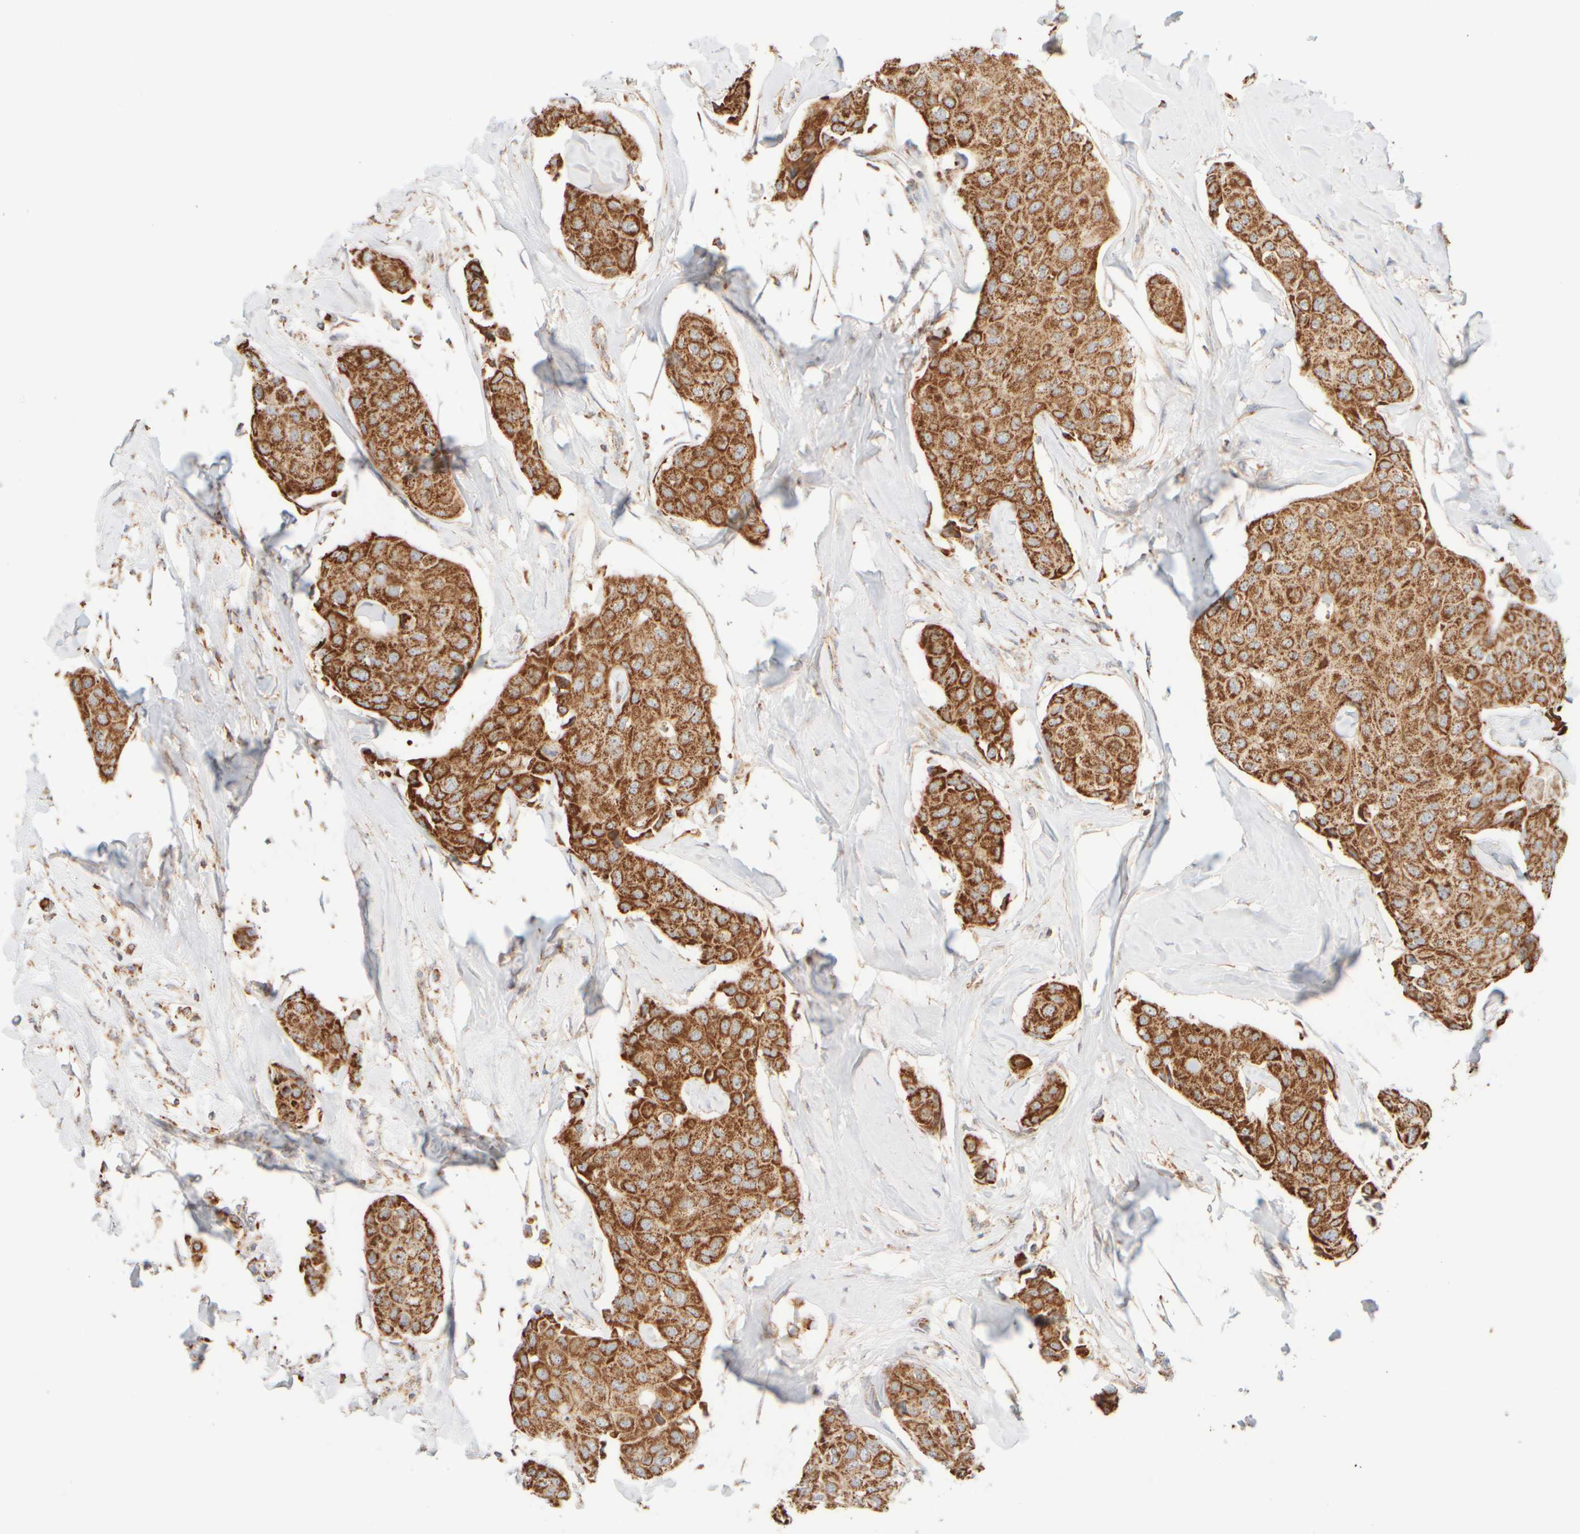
{"staining": {"intensity": "strong", "quantity": ">75%", "location": "cytoplasmic/membranous"}, "tissue": "breast cancer", "cell_type": "Tumor cells", "image_type": "cancer", "snomed": [{"axis": "morphology", "description": "Duct carcinoma"}, {"axis": "topography", "description": "Breast"}], "caption": "A brown stain highlights strong cytoplasmic/membranous staining of a protein in human invasive ductal carcinoma (breast) tumor cells.", "gene": "APBB2", "patient": {"sex": "female", "age": 80}}